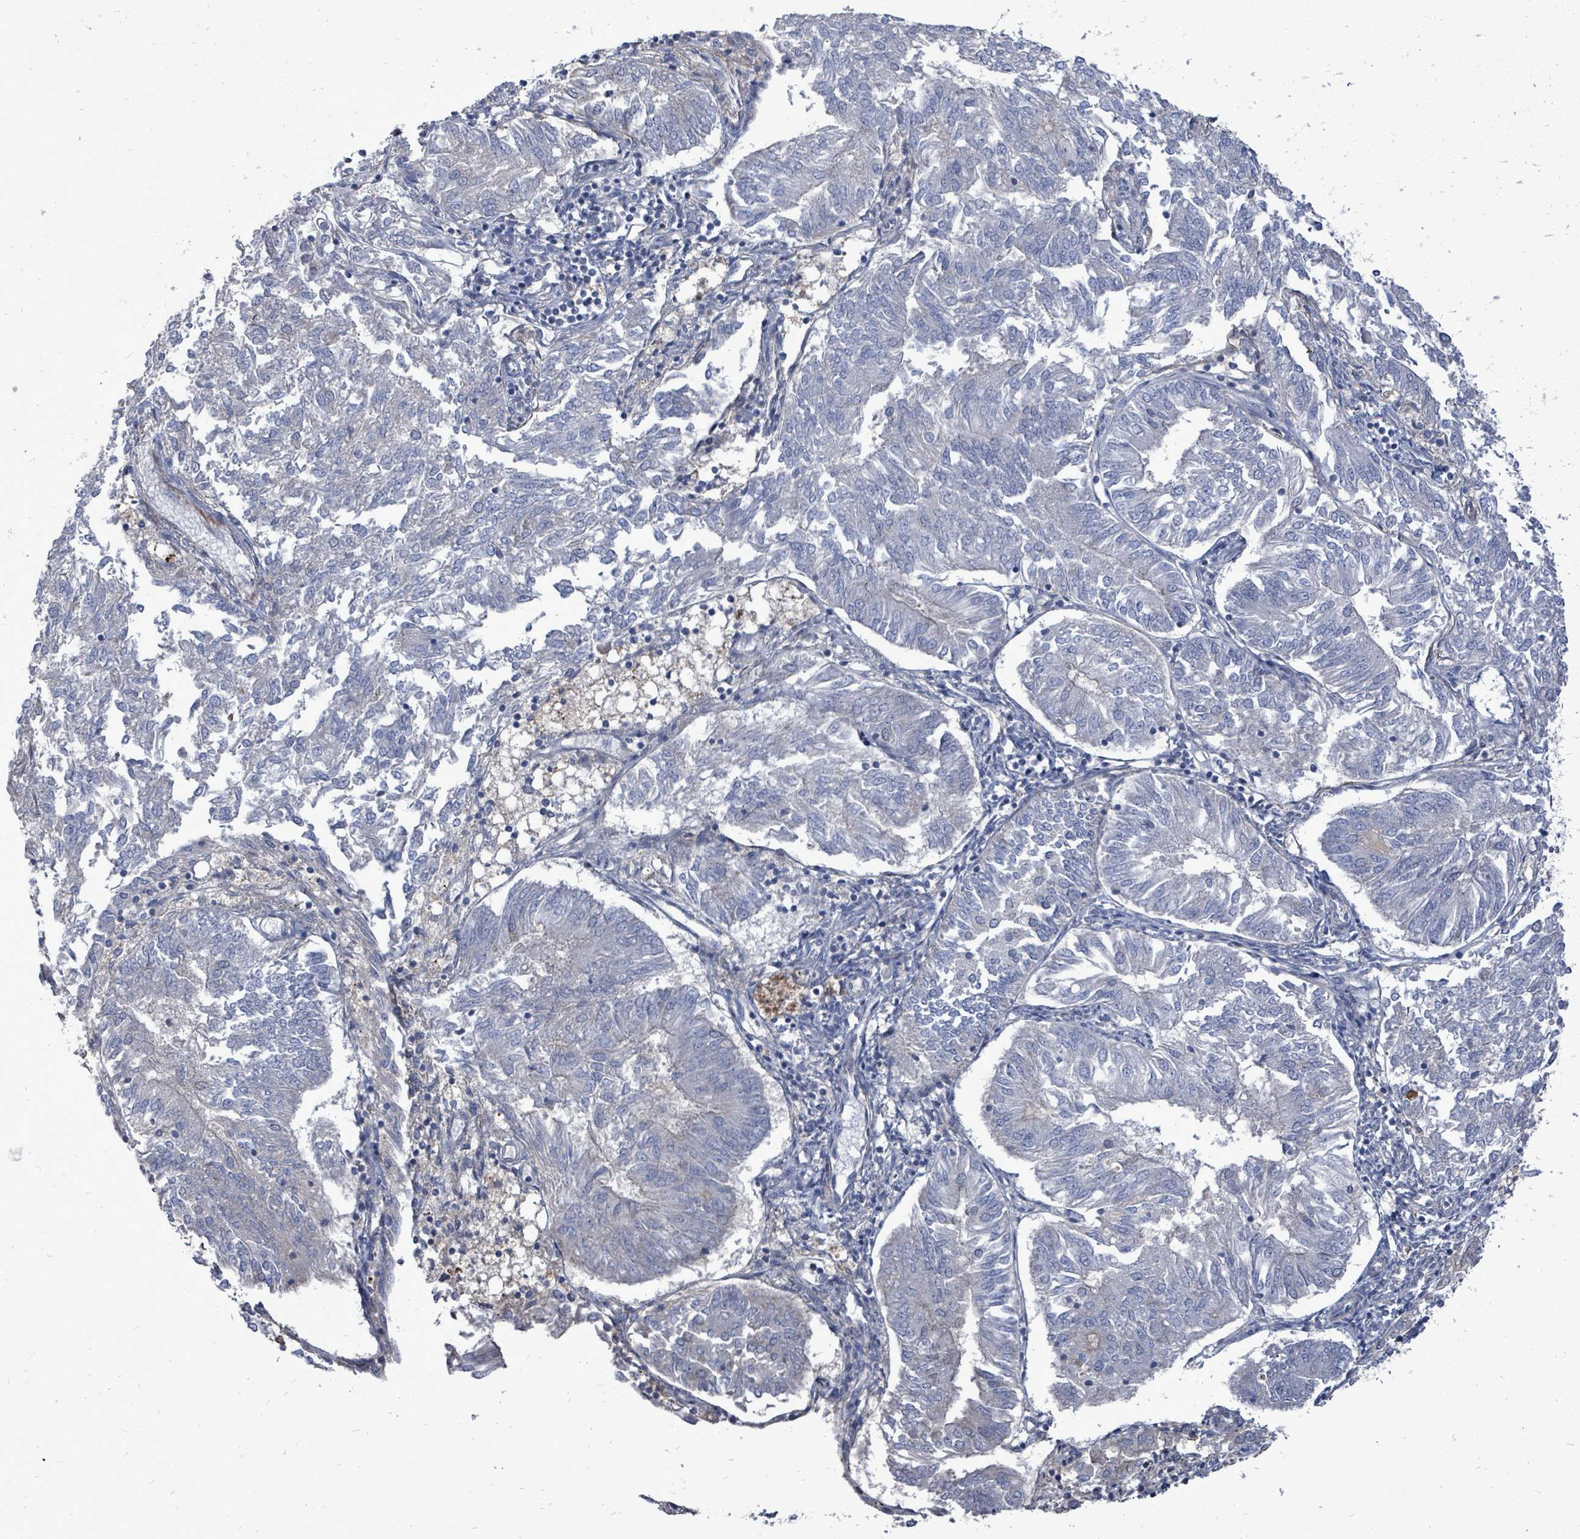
{"staining": {"intensity": "negative", "quantity": "none", "location": "none"}, "tissue": "endometrial cancer", "cell_type": "Tumor cells", "image_type": "cancer", "snomed": [{"axis": "morphology", "description": "Adenocarcinoma, NOS"}, {"axis": "topography", "description": "Endometrium"}], "caption": "Photomicrograph shows no significant protein expression in tumor cells of adenocarcinoma (endometrial).", "gene": "ARGFX", "patient": {"sex": "female", "age": 58}}